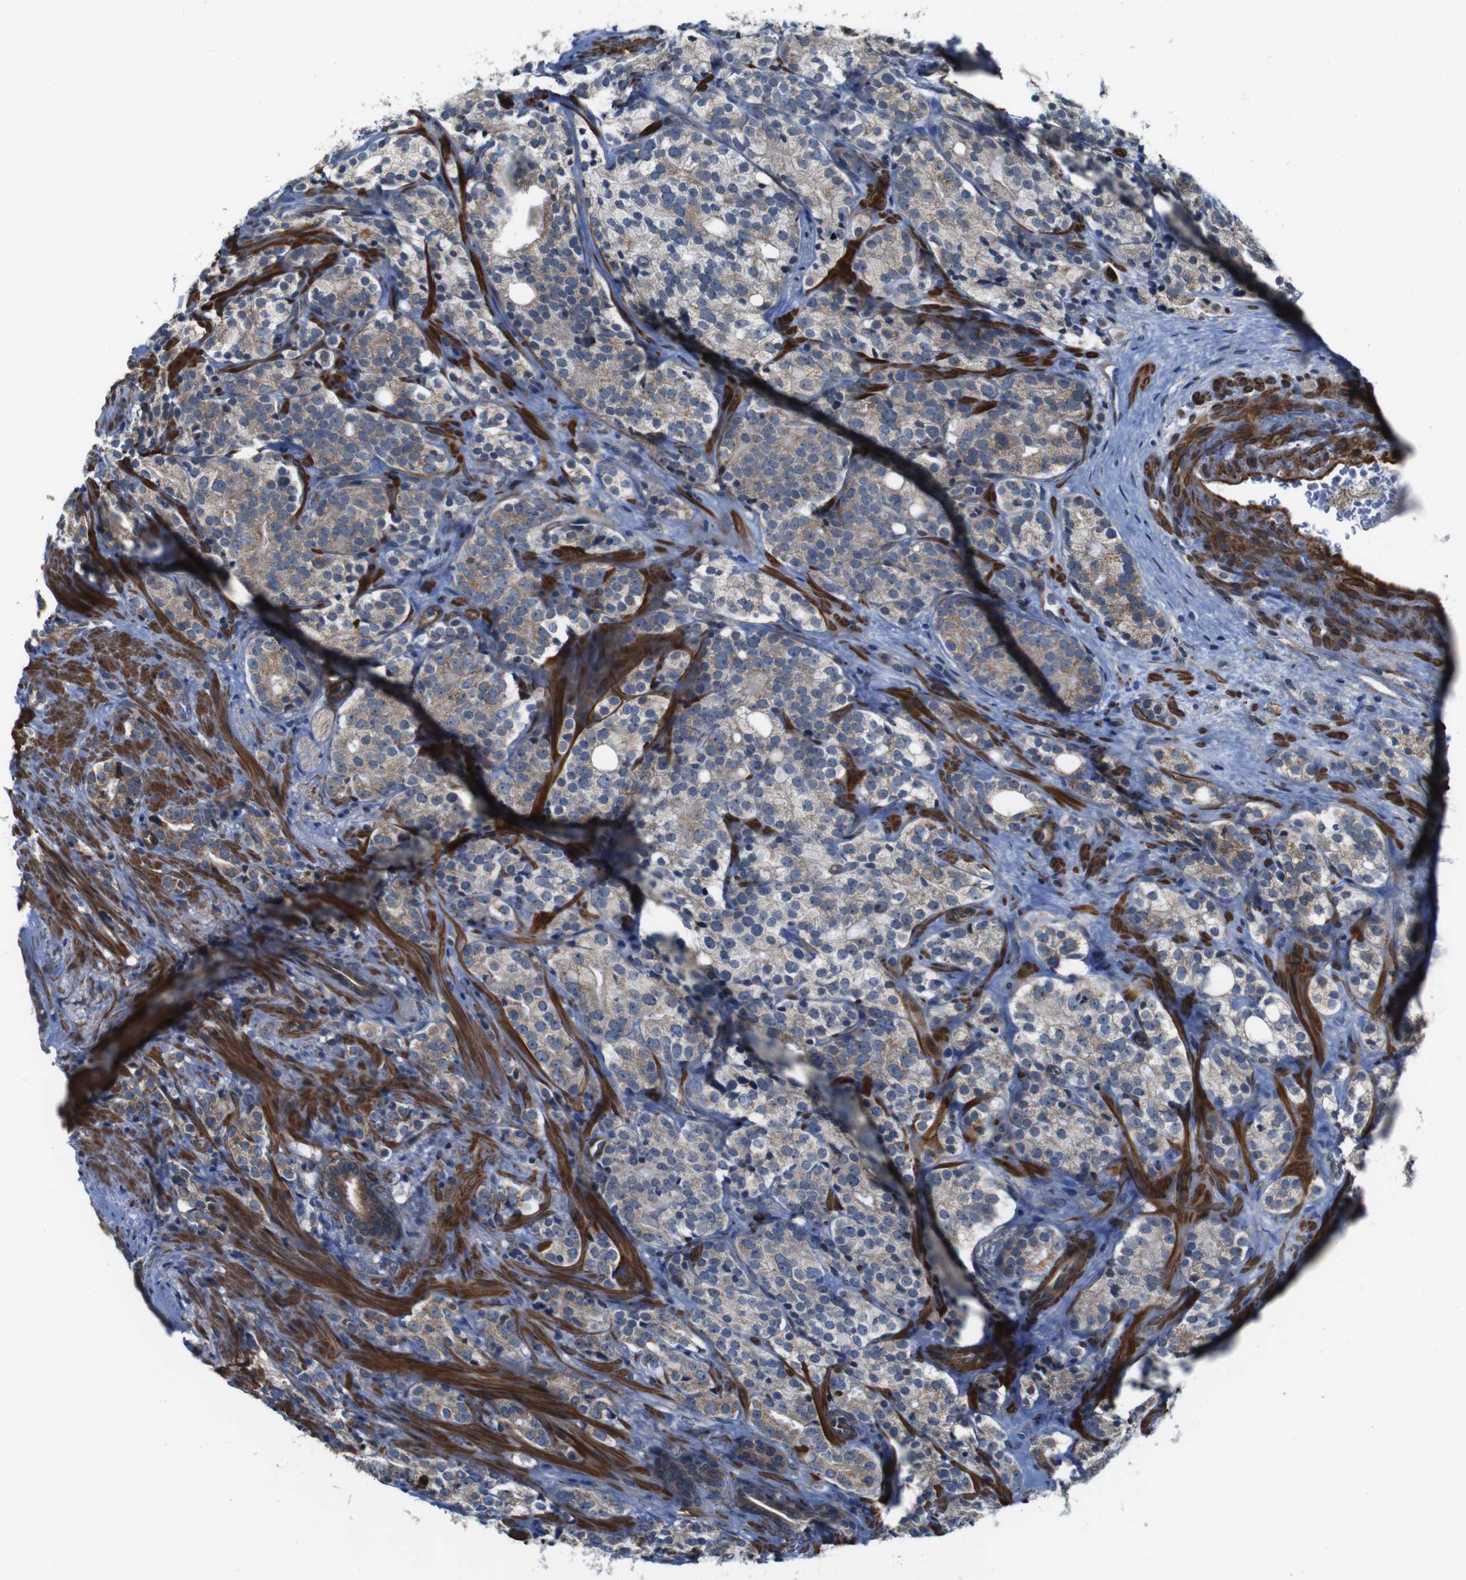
{"staining": {"intensity": "weak", "quantity": ">75%", "location": "cytoplasmic/membranous"}, "tissue": "prostate cancer", "cell_type": "Tumor cells", "image_type": "cancer", "snomed": [{"axis": "morphology", "description": "Adenocarcinoma, High grade"}, {"axis": "topography", "description": "Prostate"}], "caption": "About >75% of tumor cells in prostate cancer (high-grade adenocarcinoma) show weak cytoplasmic/membranous protein staining as visualized by brown immunohistochemical staining.", "gene": "GGT7", "patient": {"sex": "male", "age": 71}}